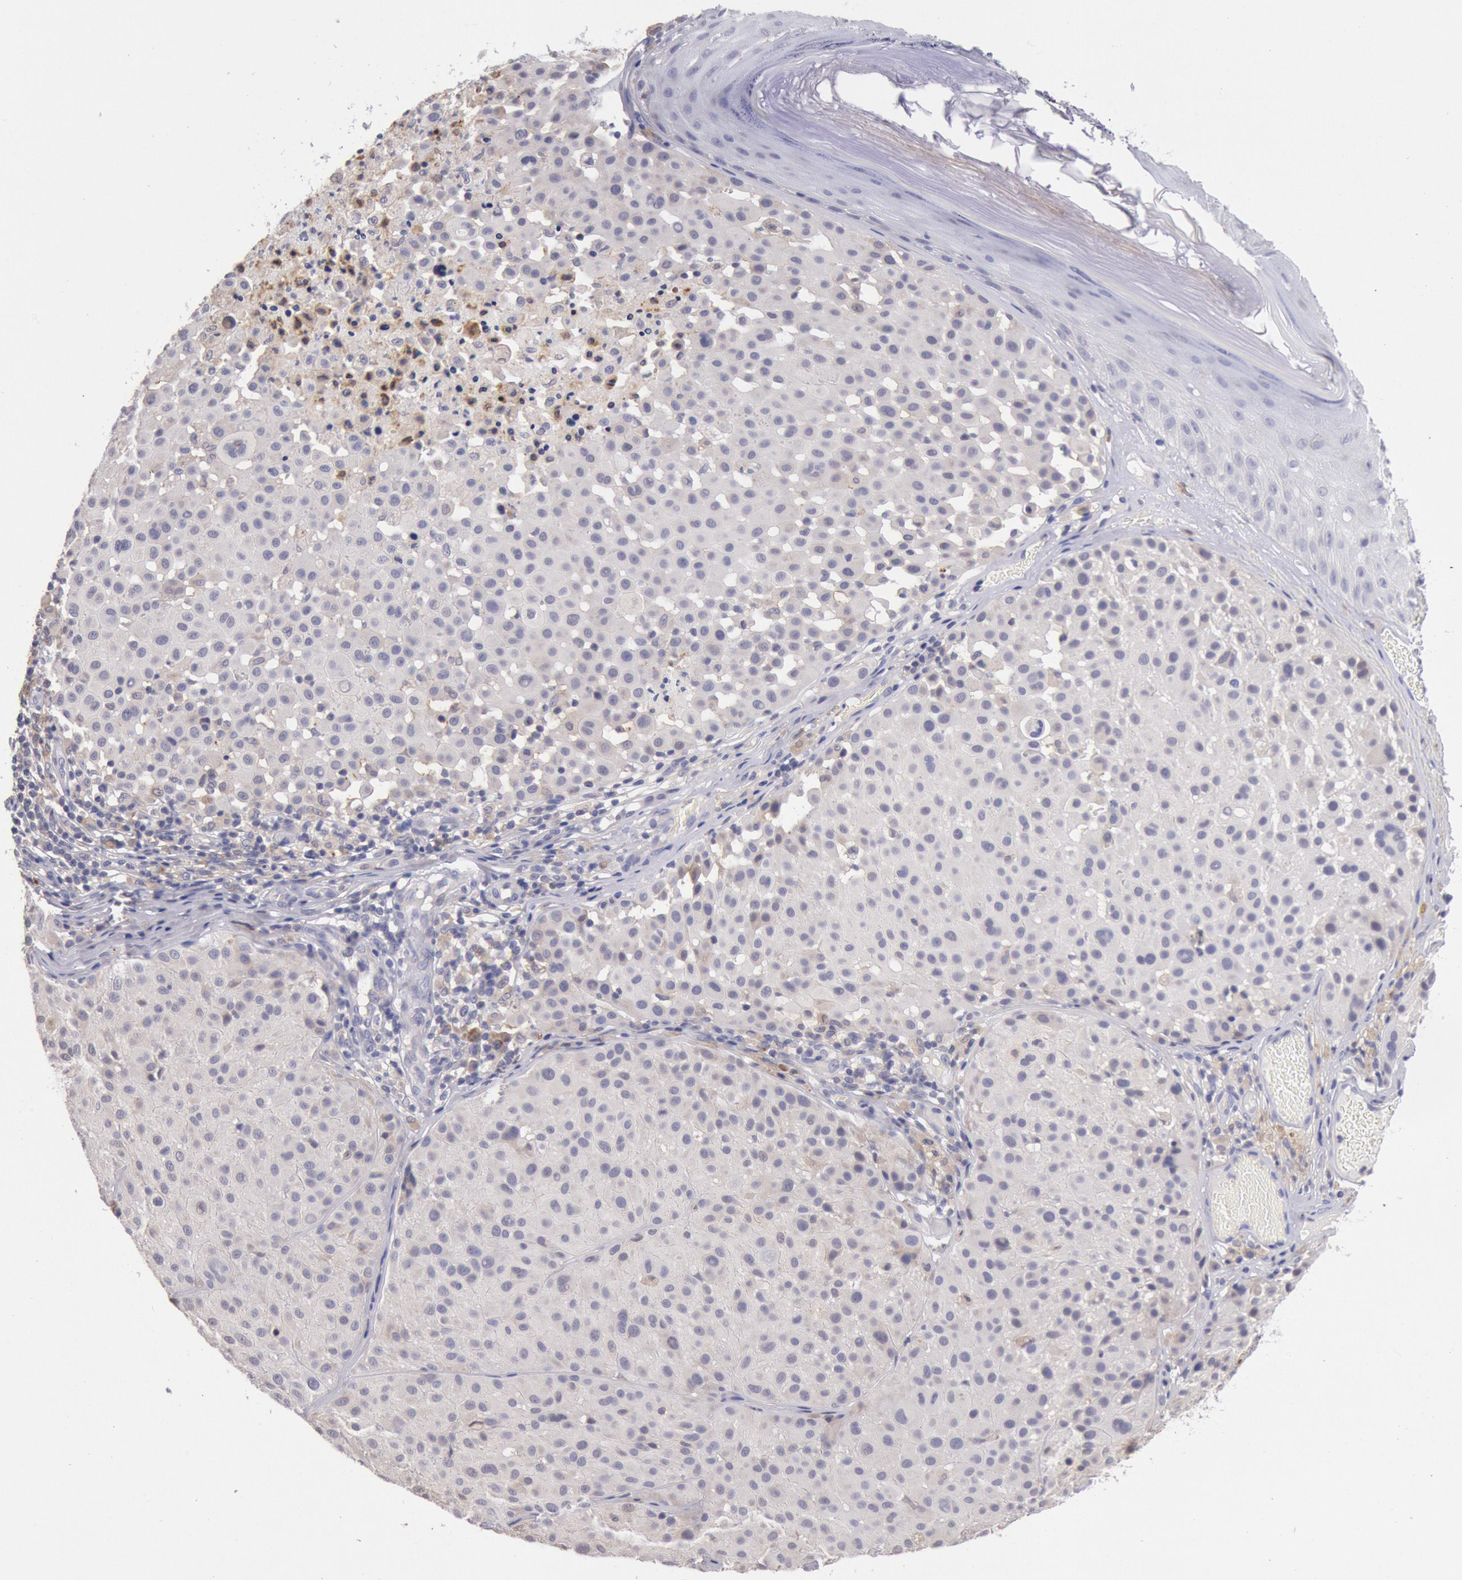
{"staining": {"intensity": "weak", "quantity": "25%-75%", "location": "cytoplasmic/membranous"}, "tissue": "melanoma", "cell_type": "Tumor cells", "image_type": "cancer", "snomed": [{"axis": "morphology", "description": "Malignant melanoma, NOS"}, {"axis": "topography", "description": "Skin"}], "caption": "Protein expression analysis of melanoma demonstrates weak cytoplasmic/membranous positivity in about 25%-75% of tumor cells. The protein is shown in brown color, while the nuclei are stained blue.", "gene": "GAL3ST1", "patient": {"sex": "male", "age": 36}}